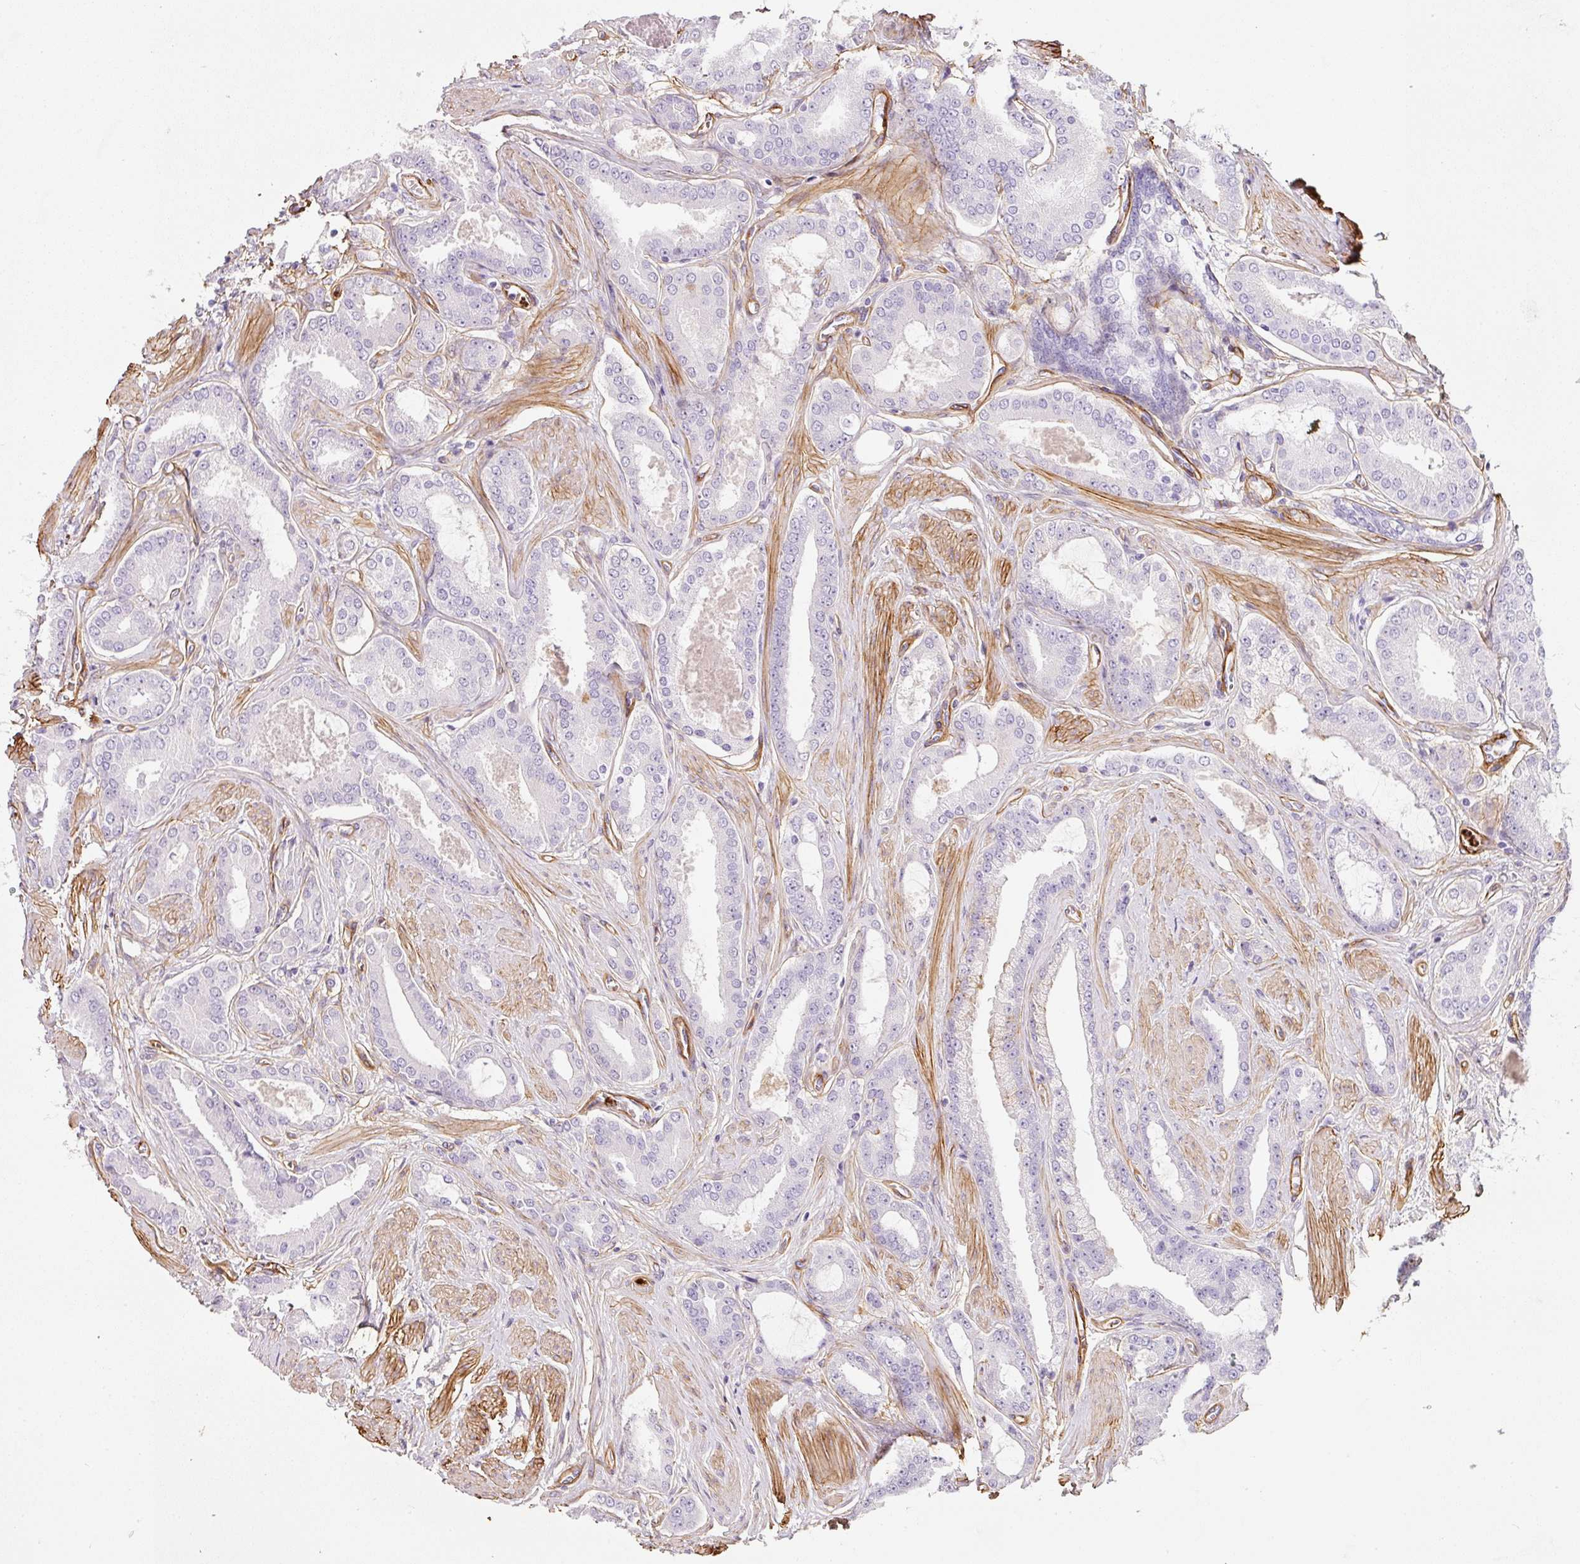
{"staining": {"intensity": "negative", "quantity": "none", "location": "none"}, "tissue": "prostate cancer", "cell_type": "Tumor cells", "image_type": "cancer", "snomed": [{"axis": "morphology", "description": "Adenocarcinoma, Low grade"}, {"axis": "topography", "description": "Prostate"}], "caption": "Prostate cancer stained for a protein using immunohistochemistry shows no expression tumor cells.", "gene": "LOXL4", "patient": {"sex": "male", "age": 42}}